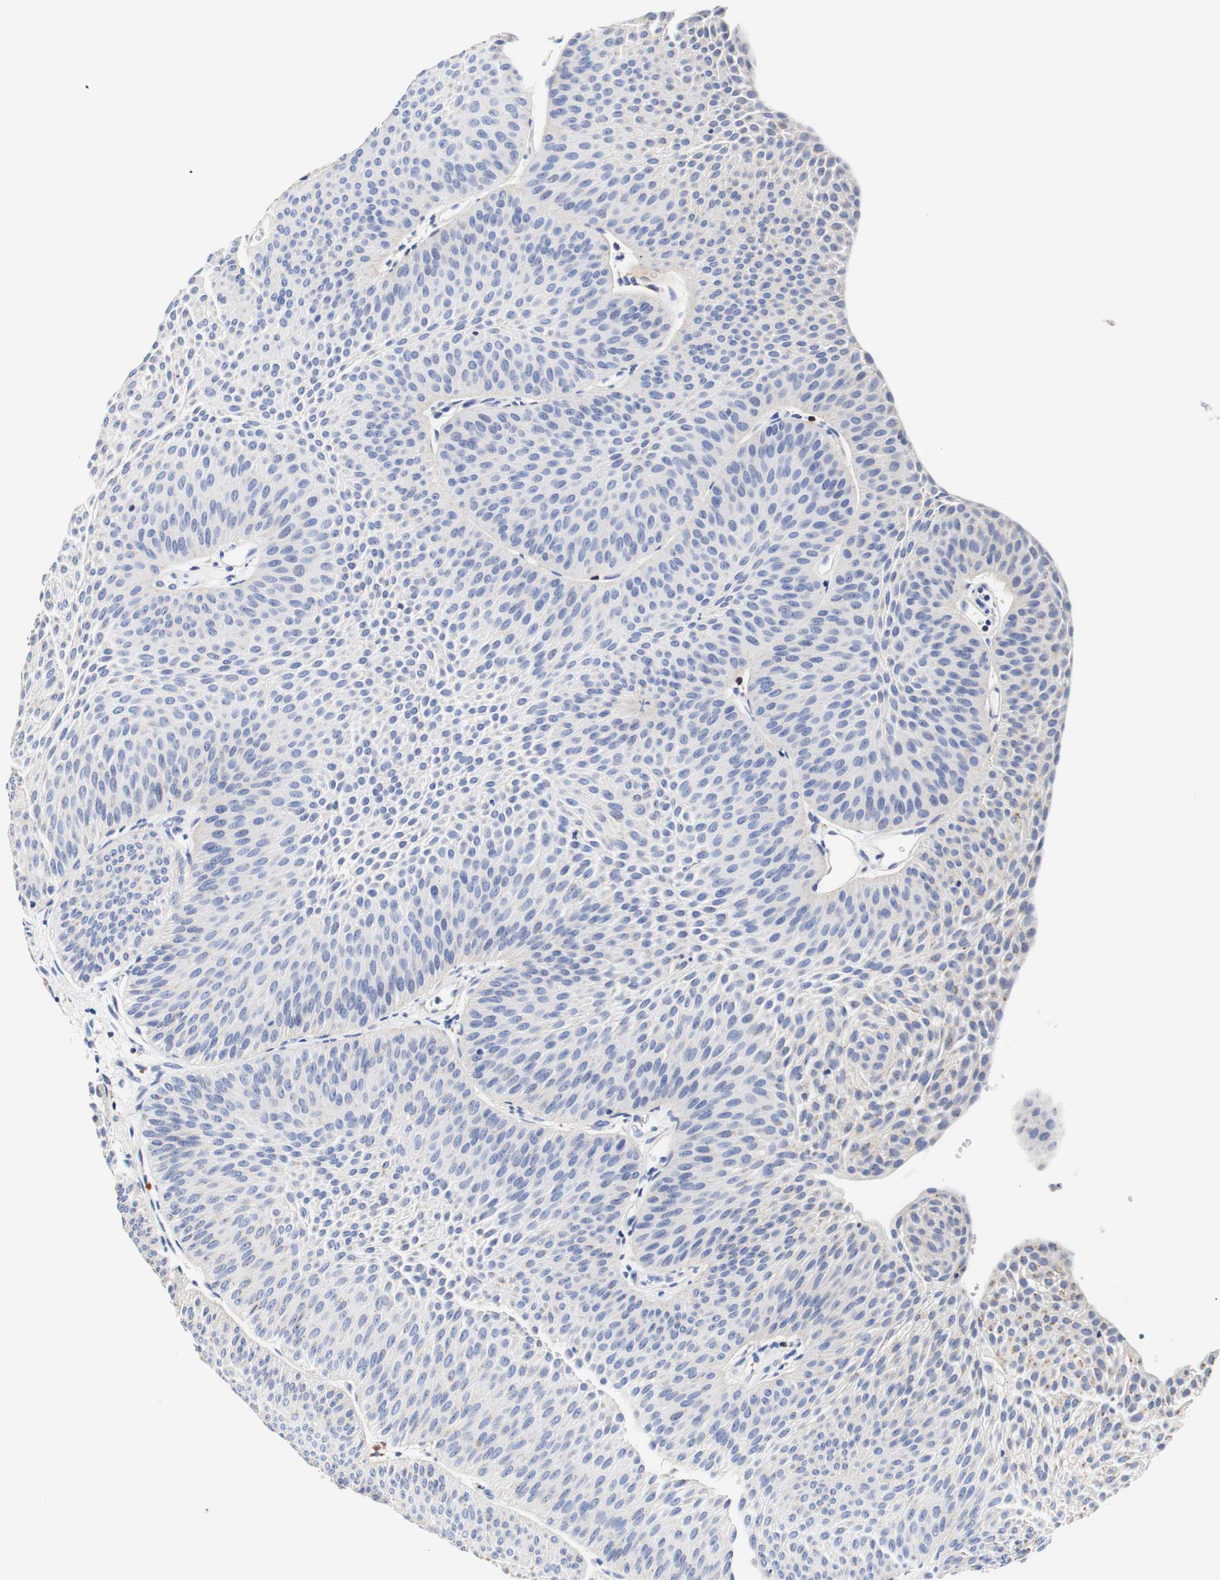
{"staining": {"intensity": "weak", "quantity": "<25%", "location": "cytoplasmic/membranous"}, "tissue": "urothelial cancer", "cell_type": "Tumor cells", "image_type": "cancer", "snomed": [{"axis": "morphology", "description": "Urothelial carcinoma, Low grade"}, {"axis": "topography", "description": "Urinary bladder"}], "caption": "A histopathology image of human urothelial cancer is negative for staining in tumor cells.", "gene": "CAMK4", "patient": {"sex": "female", "age": 60}}